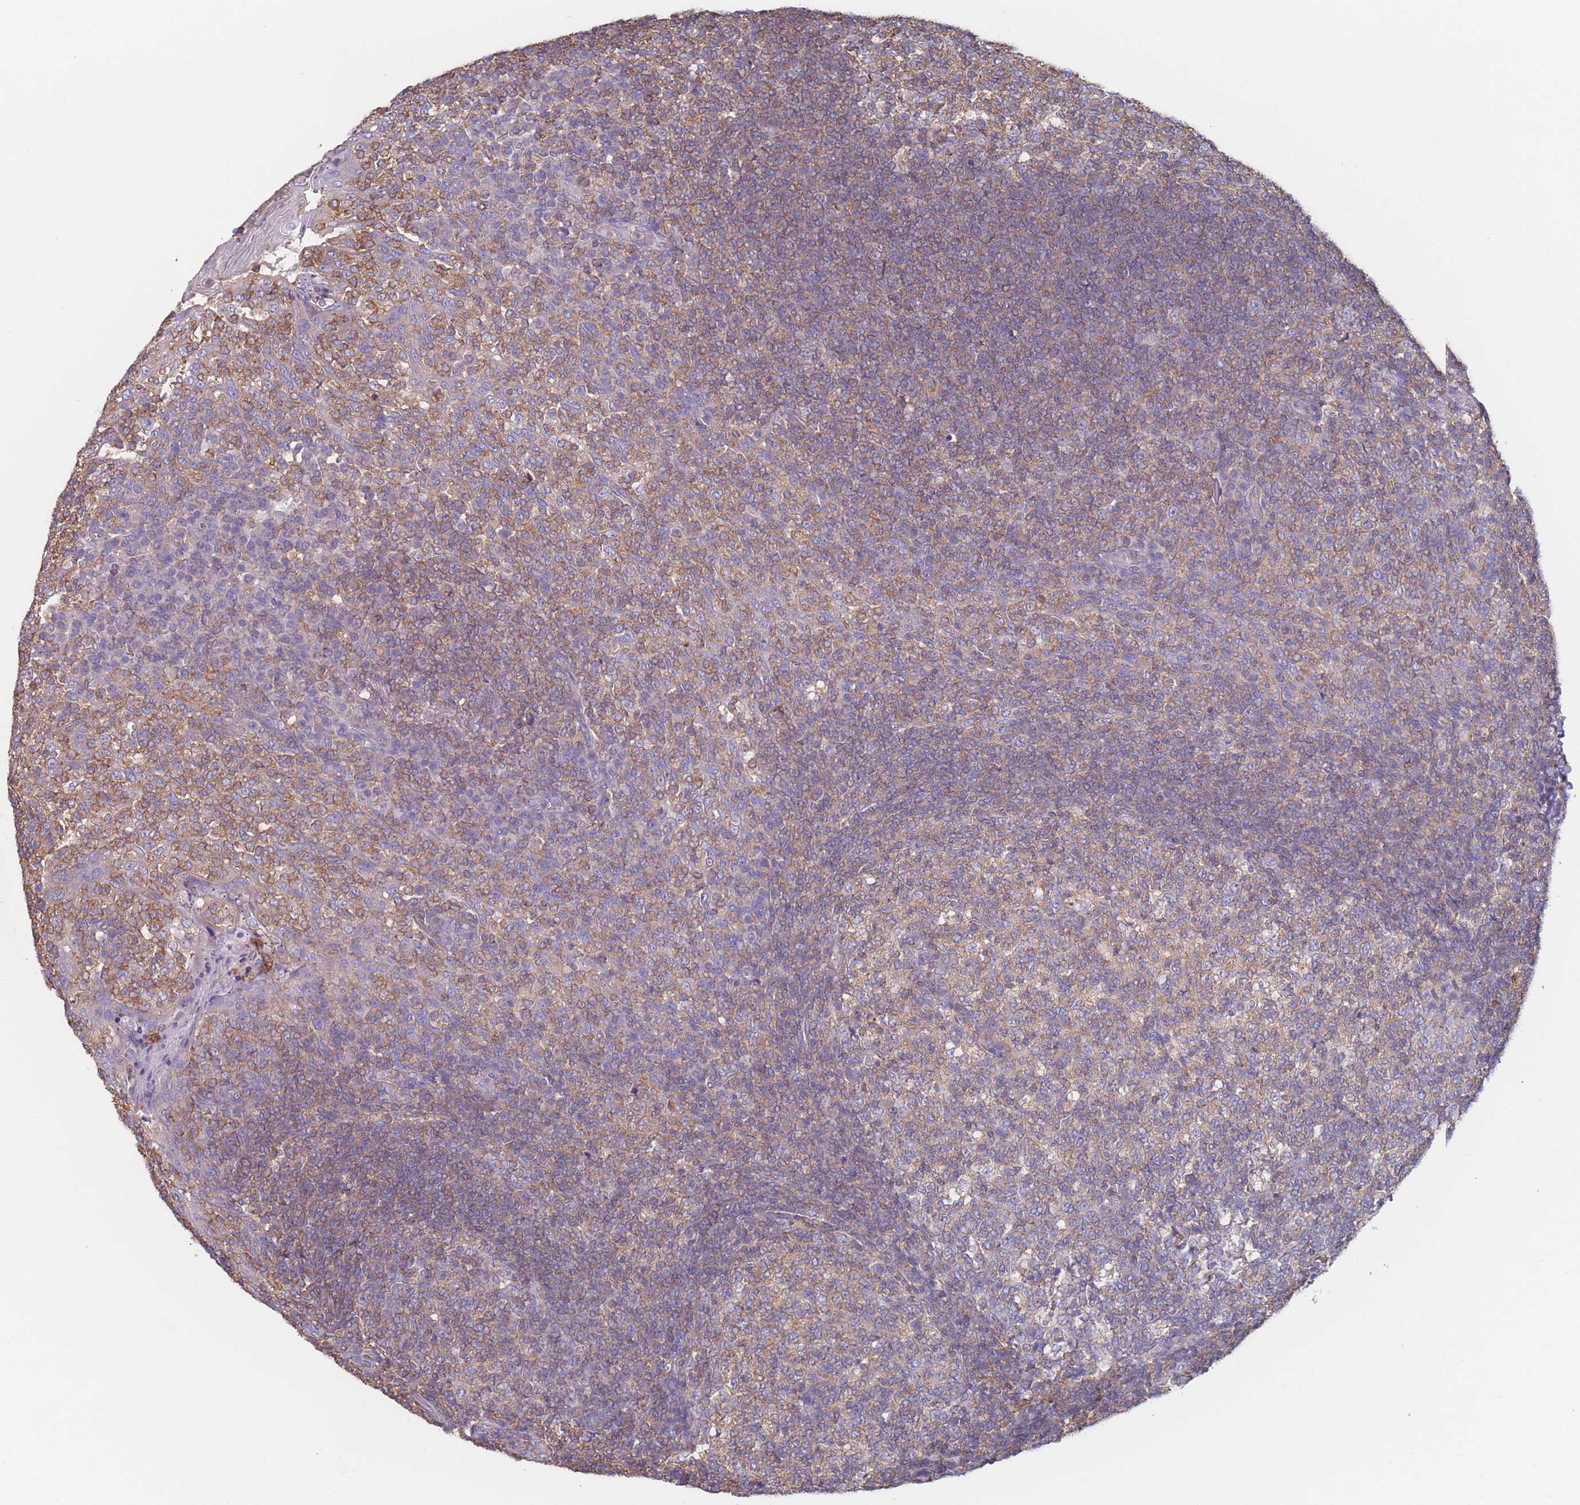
{"staining": {"intensity": "weak", "quantity": "25%-75%", "location": "cytoplasmic/membranous"}, "tissue": "tonsil", "cell_type": "Germinal center cells", "image_type": "normal", "snomed": [{"axis": "morphology", "description": "Normal tissue, NOS"}, {"axis": "topography", "description": "Tonsil"}], "caption": "Brown immunohistochemical staining in normal tonsil shows weak cytoplasmic/membranous expression in approximately 25%-75% of germinal center cells. (DAB (3,3'-diaminobenzidine) = brown stain, brightfield microscopy at high magnification).", "gene": "ADH1A", "patient": {"sex": "female", "age": 19}}